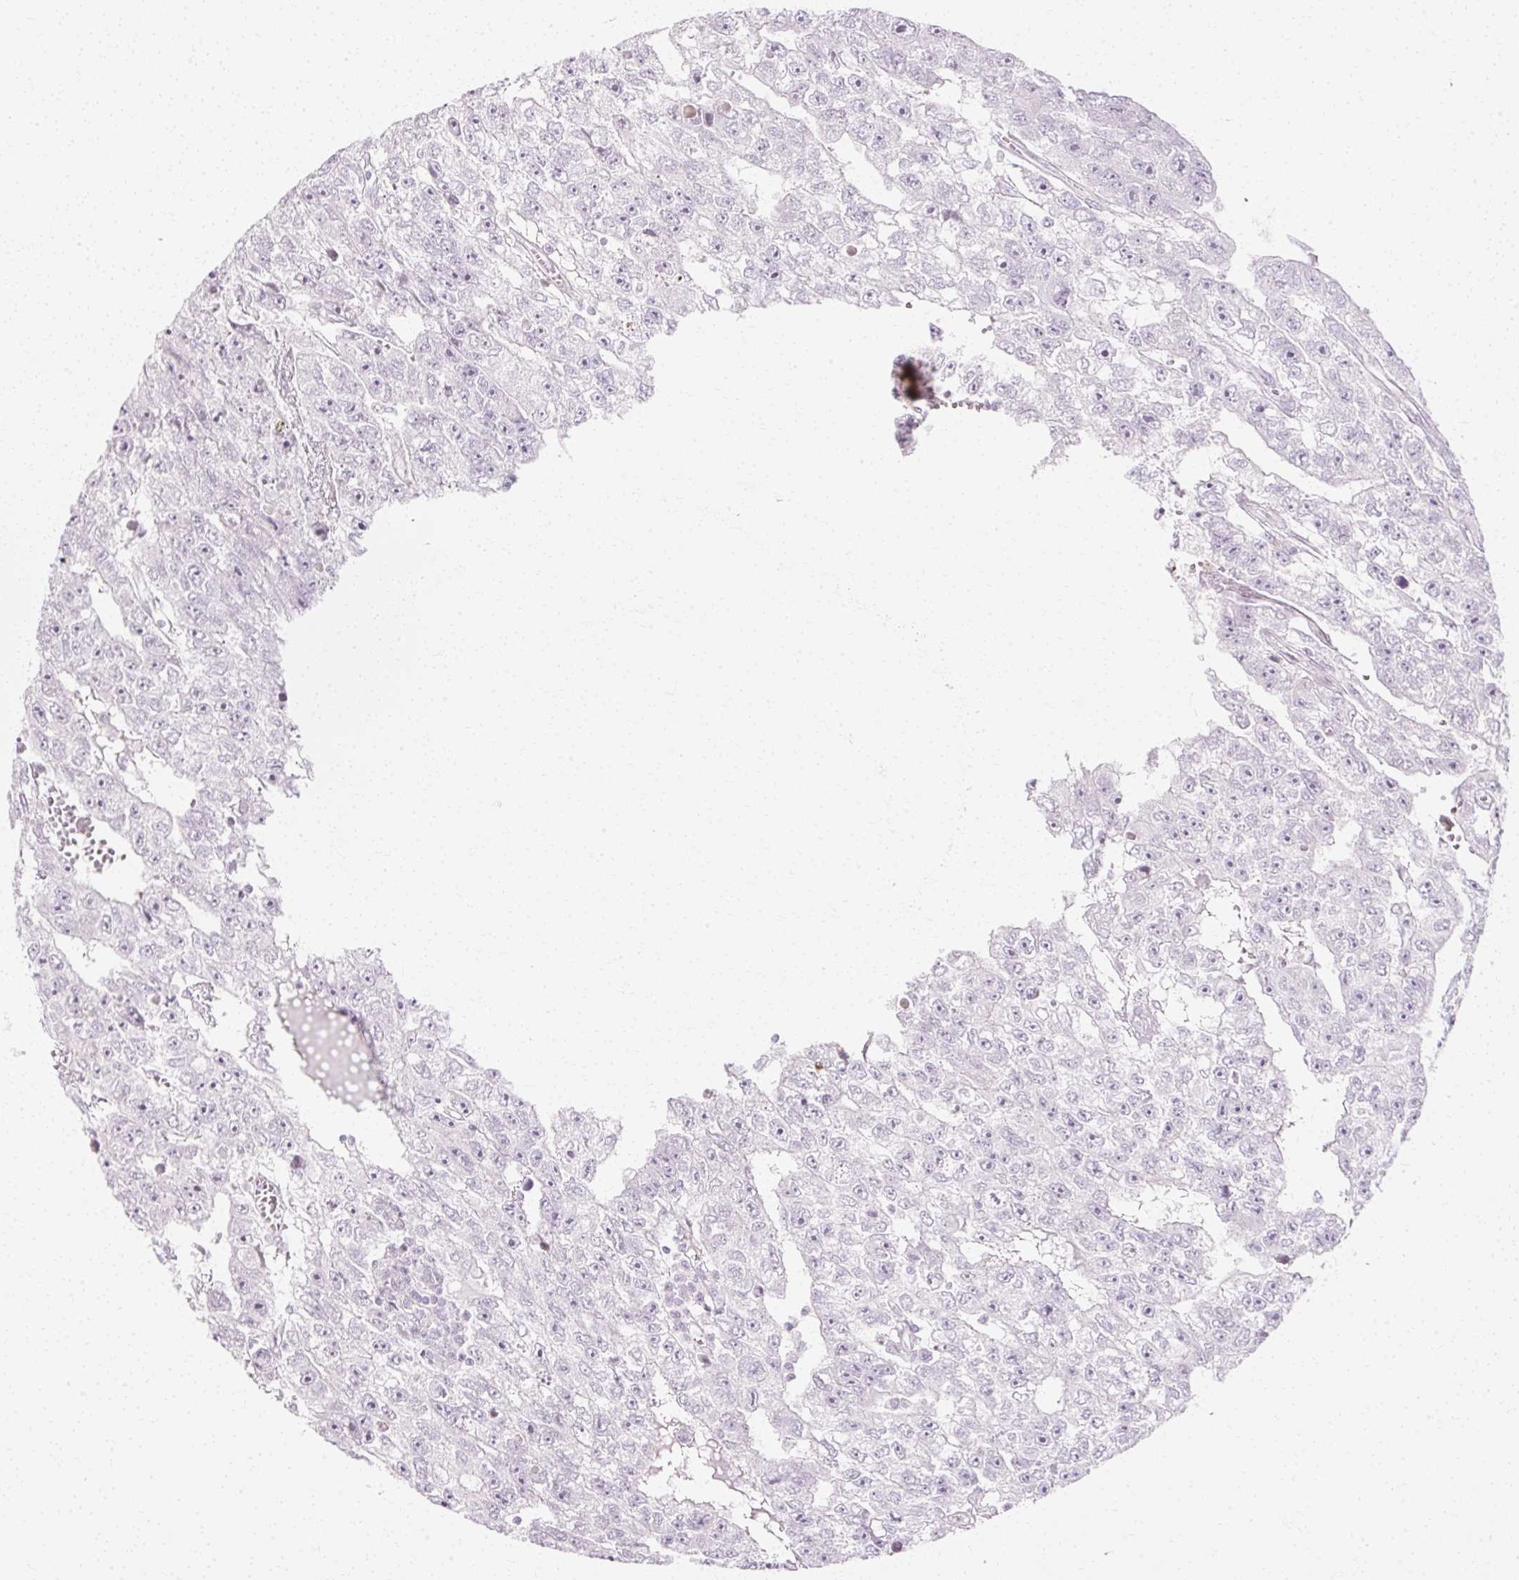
{"staining": {"intensity": "negative", "quantity": "none", "location": "none"}, "tissue": "testis cancer", "cell_type": "Tumor cells", "image_type": "cancer", "snomed": [{"axis": "morphology", "description": "Carcinoma, Embryonal, NOS"}, {"axis": "topography", "description": "Testis"}], "caption": "DAB immunohistochemical staining of human testis cancer (embryonal carcinoma) displays no significant expression in tumor cells.", "gene": "C3orf49", "patient": {"sex": "male", "age": 20}}